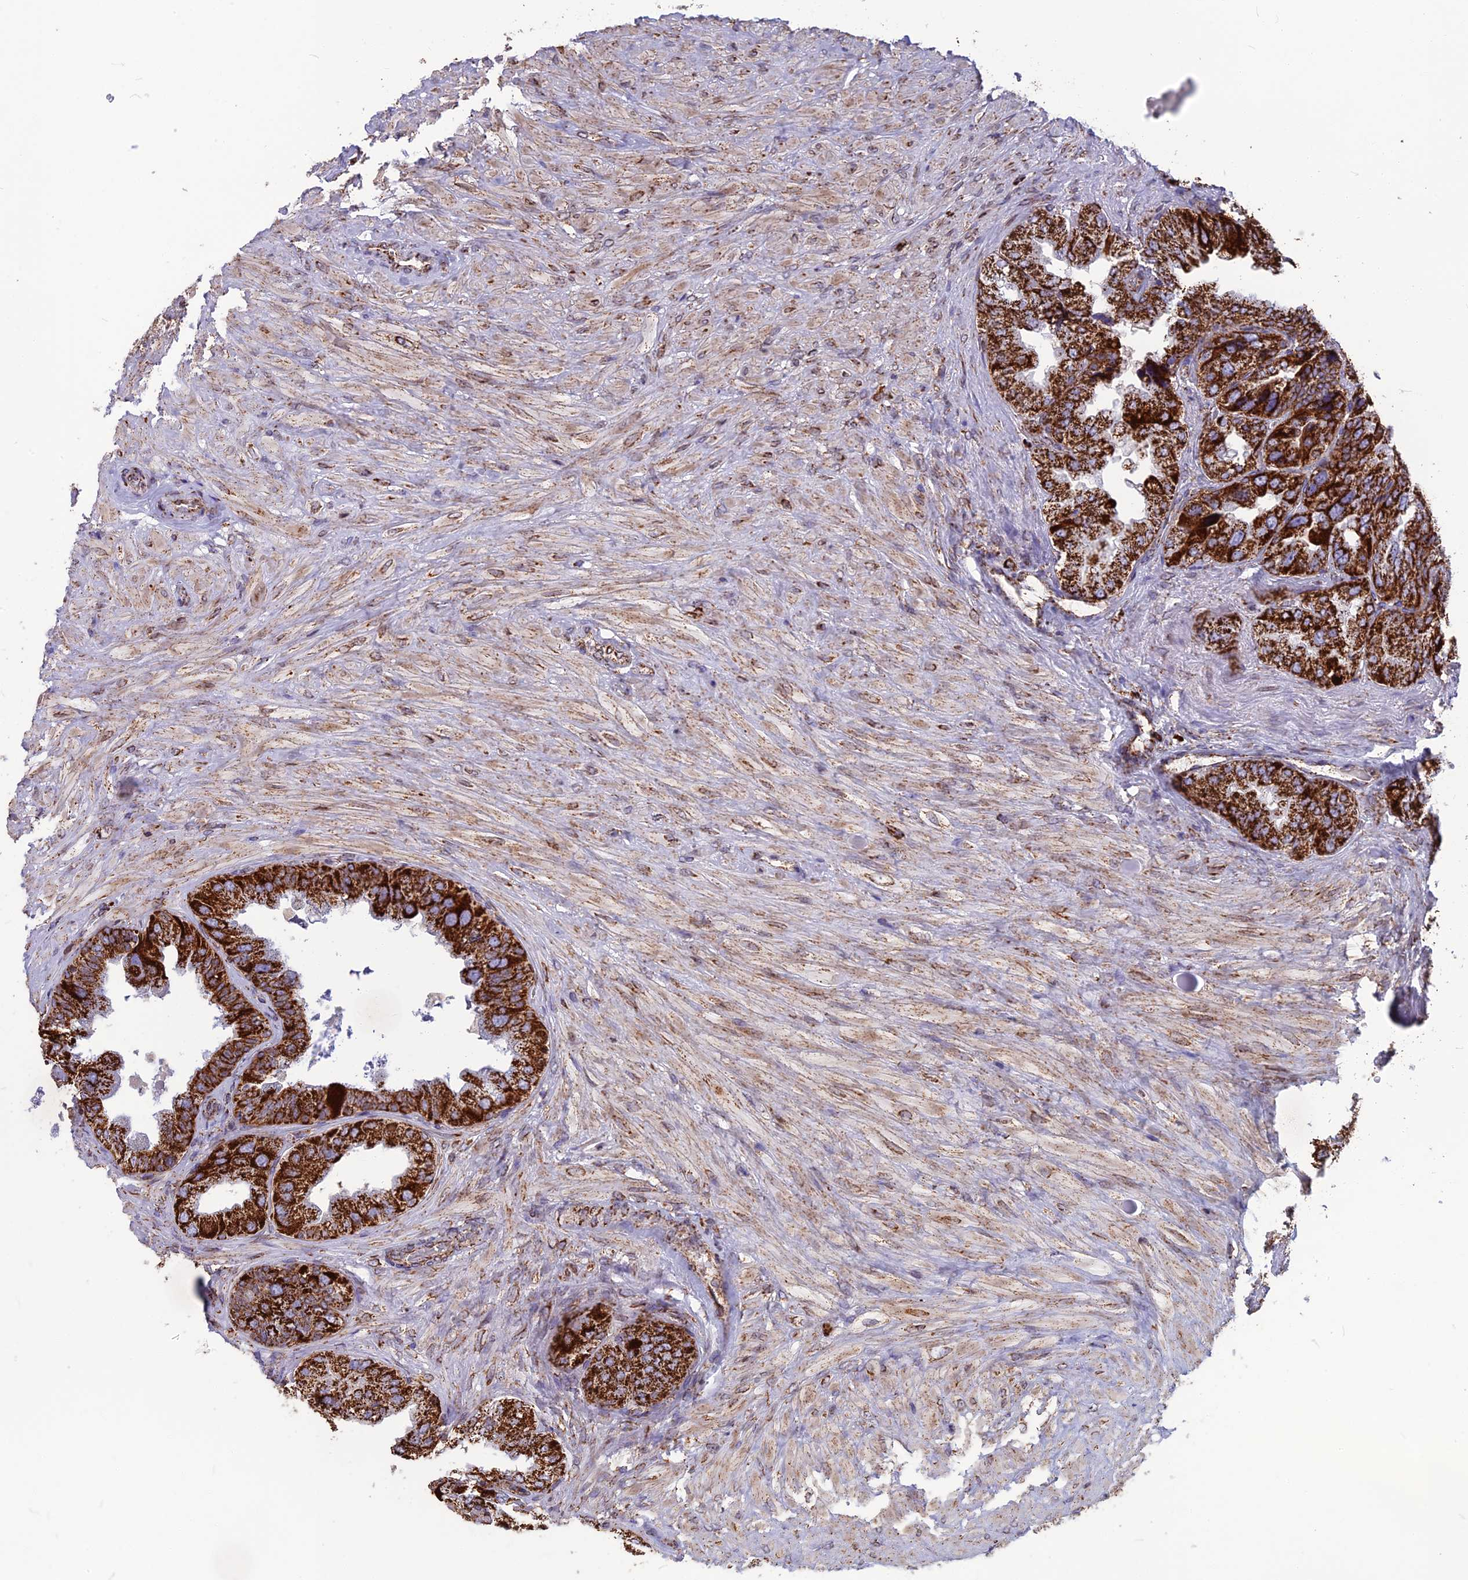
{"staining": {"intensity": "strong", "quantity": ">75%", "location": "cytoplasmic/membranous"}, "tissue": "seminal vesicle", "cell_type": "Glandular cells", "image_type": "normal", "snomed": [{"axis": "morphology", "description": "Normal tissue, NOS"}, {"axis": "topography", "description": "Seminal veicle"}, {"axis": "topography", "description": "Peripheral nerve tissue"}], "caption": "This histopathology image exhibits immunohistochemistry (IHC) staining of benign seminal vesicle, with high strong cytoplasmic/membranous staining in about >75% of glandular cells.", "gene": "CS", "patient": {"sex": "male", "age": 63}}